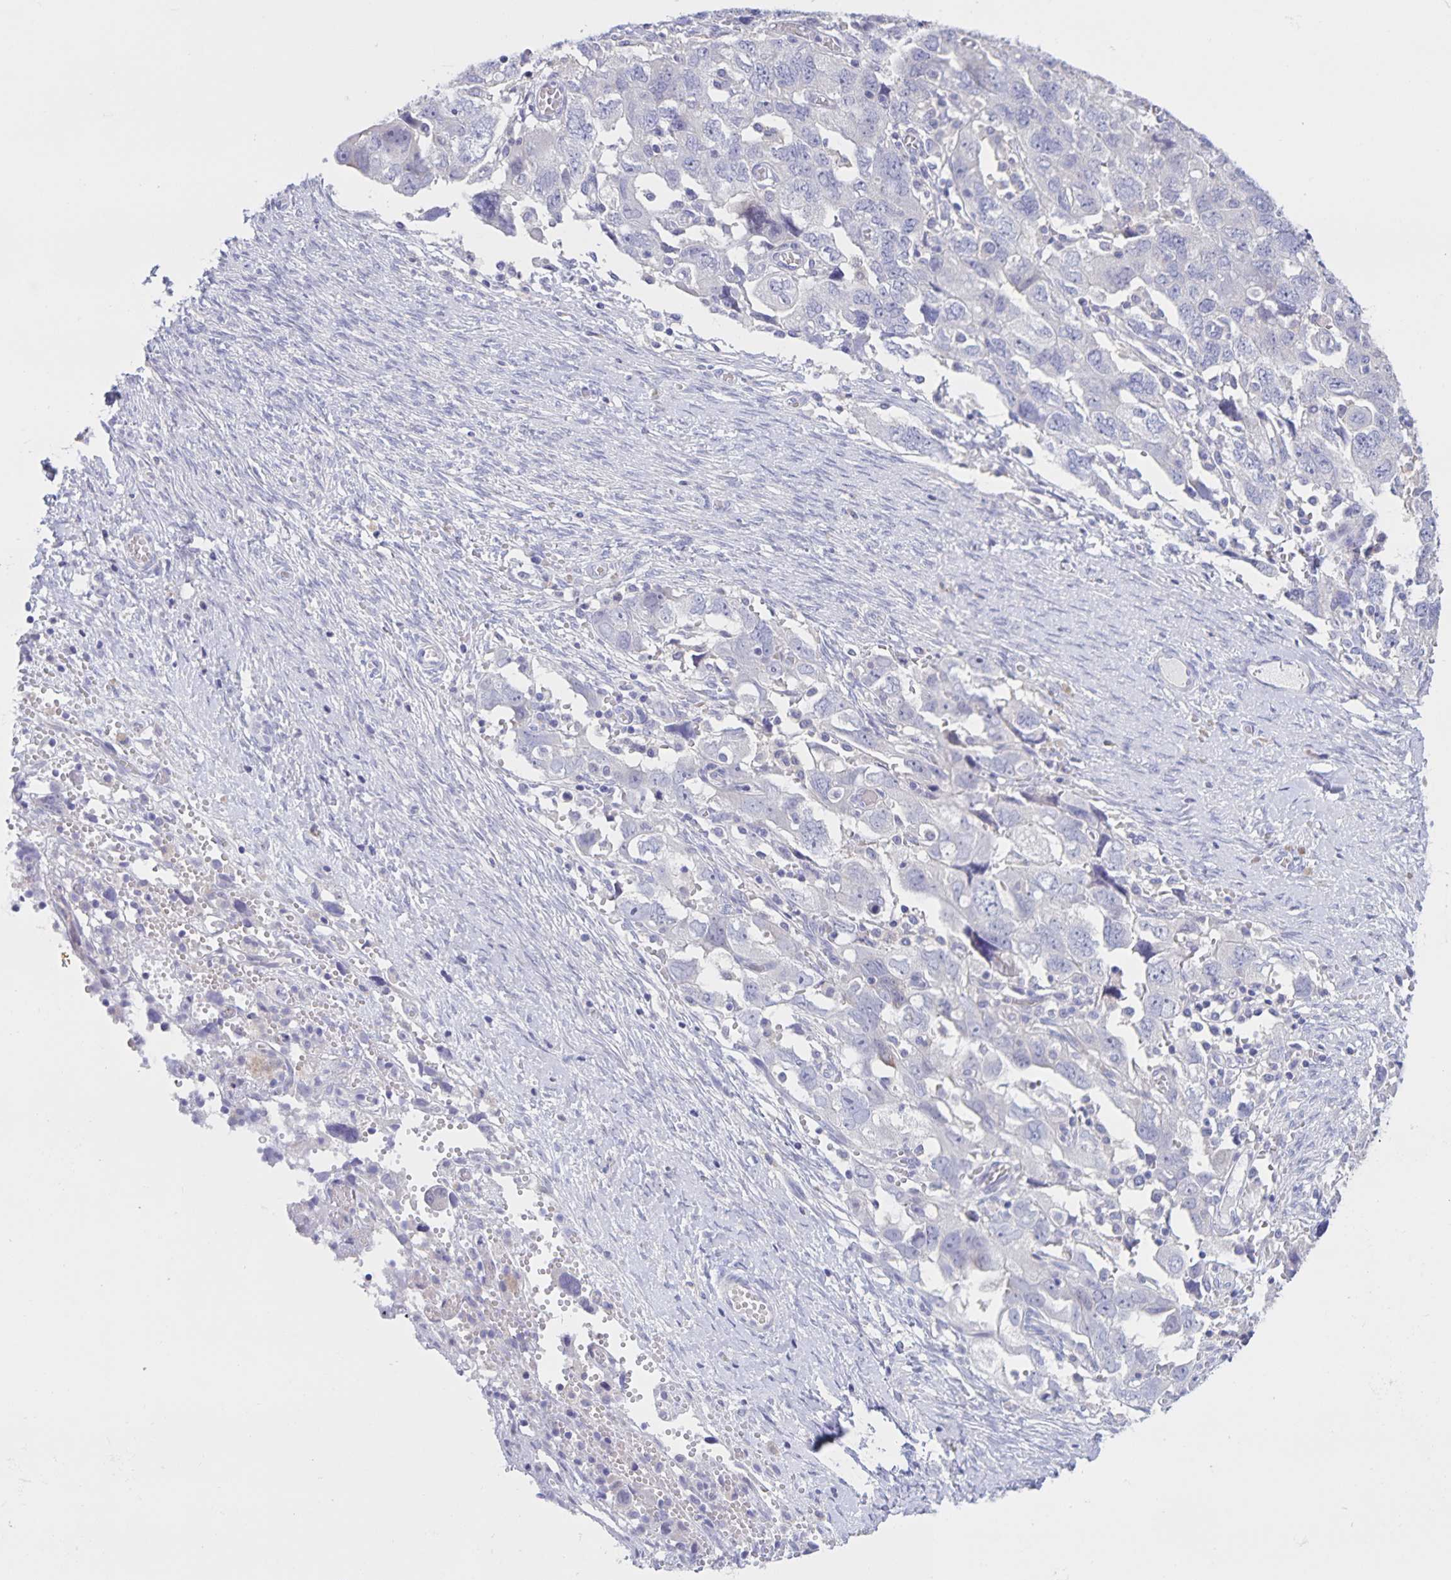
{"staining": {"intensity": "negative", "quantity": "none", "location": "none"}, "tissue": "ovarian cancer", "cell_type": "Tumor cells", "image_type": "cancer", "snomed": [{"axis": "morphology", "description": "Carcinoma, NOS"}, {"axis": "morphology", "description": "Cystadenocarcinoma, serous, NOS"}, {"axis": "topography", "description": "Ovary"}], "caption": "The micrograph shows no staining of tumor cells in ovarian cancer (carcinoma).", "gene": "DMGDH", "patient": {"sex": "female", "age": 69}}